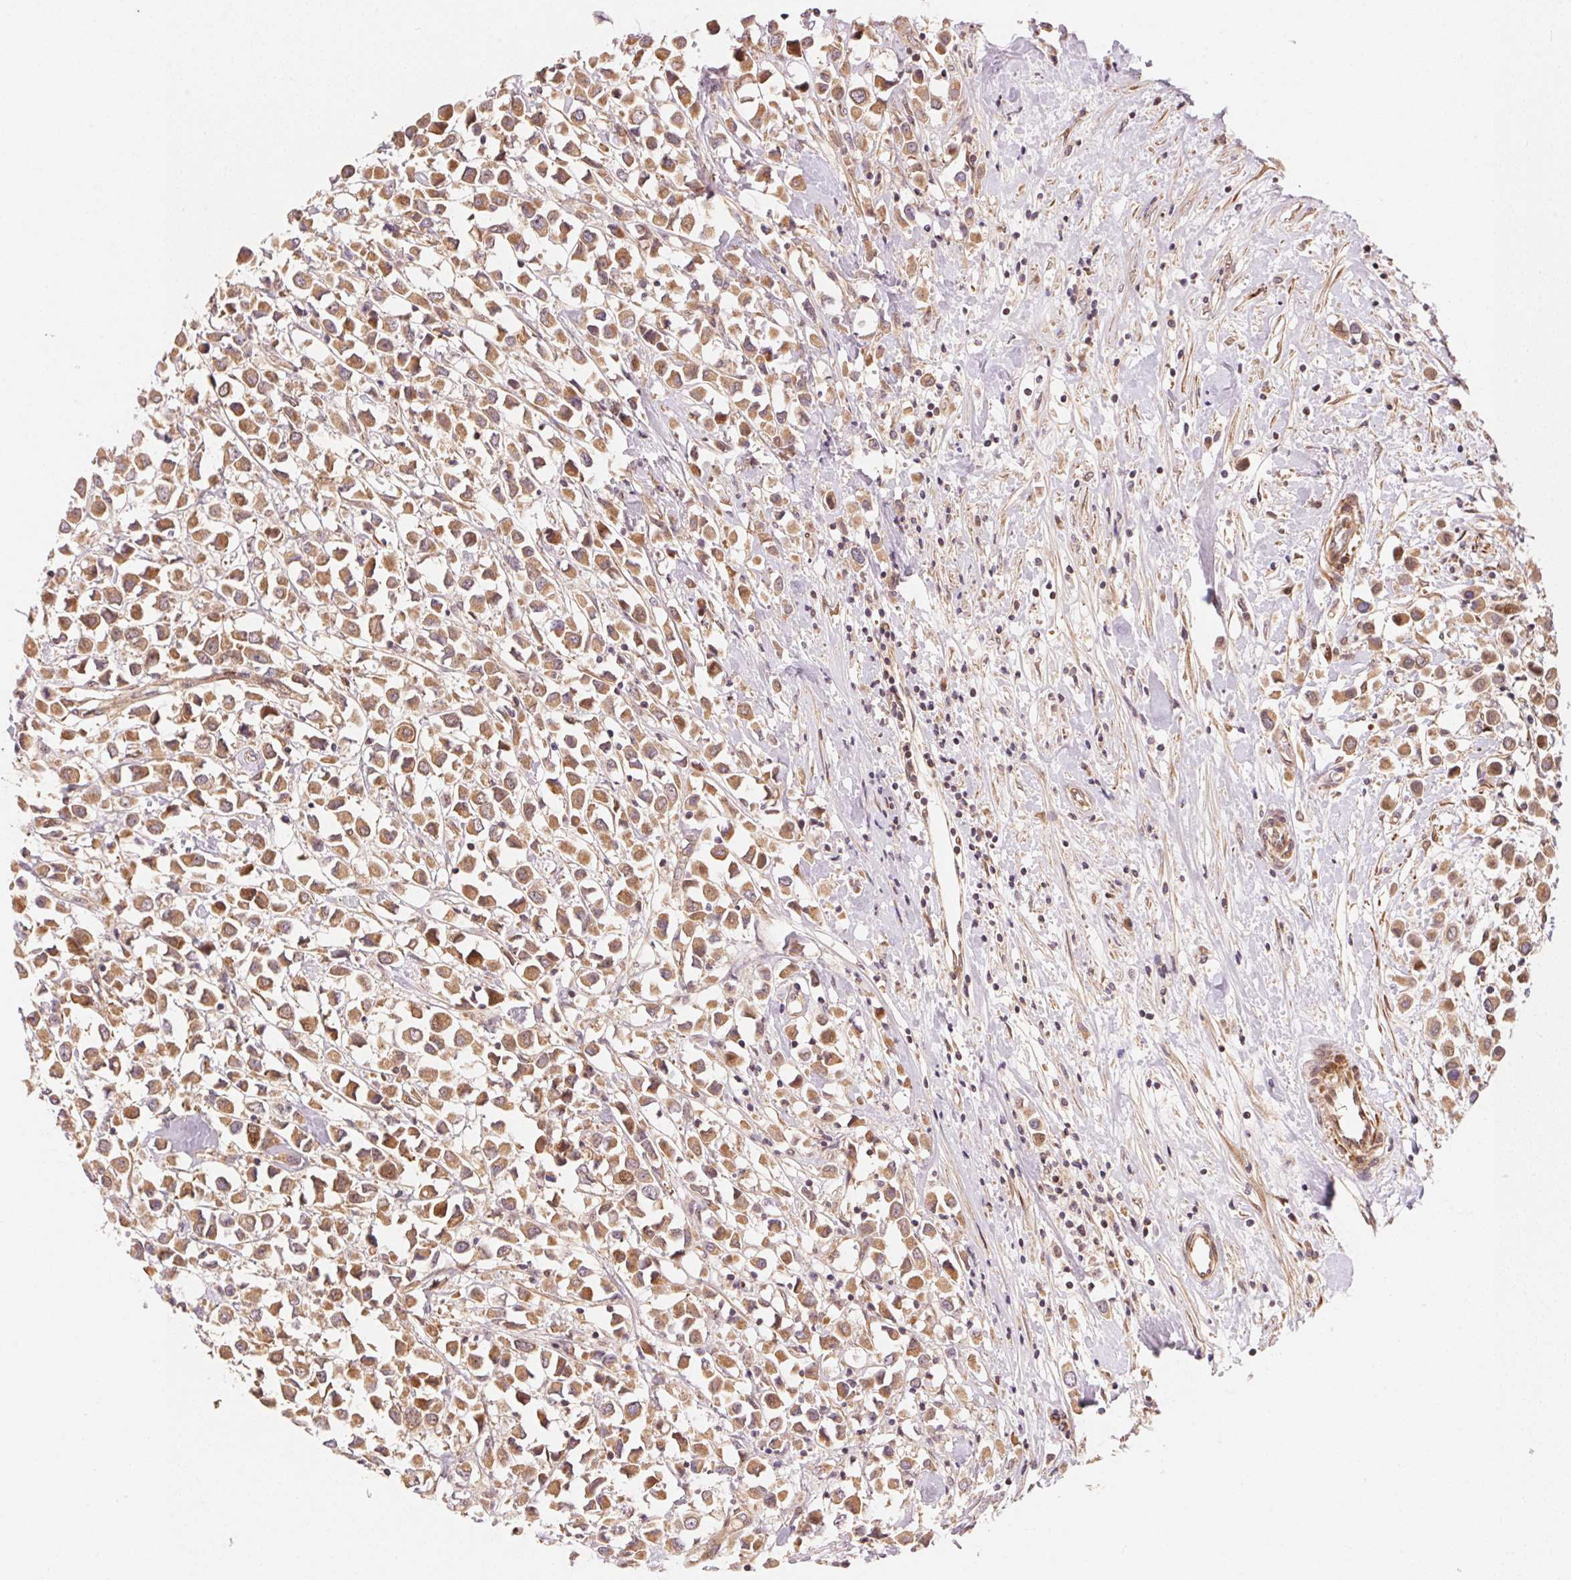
{"staining": {"intensity": "moderate", "quantity": ">75%", "location": "cytoplasmic/membranous"}, "tissue": "breast cancer", "cell_type": "Tumor cells", "image_type": "cancer", "snomed": [{"axis": "morphology", "description": "Duct carcinoma"}, {"axis": "topography", "description": "Breast"}], "caption": "Immunohistochemical staining of human invasive ductal carcinoma (breast) demonstrates medium levels of moderate cytoplasmic/membranous protein positivity in about >75% of tumor cells.", "gene": "TNIP2", "patient": {"sex": "female", "age": 61}}